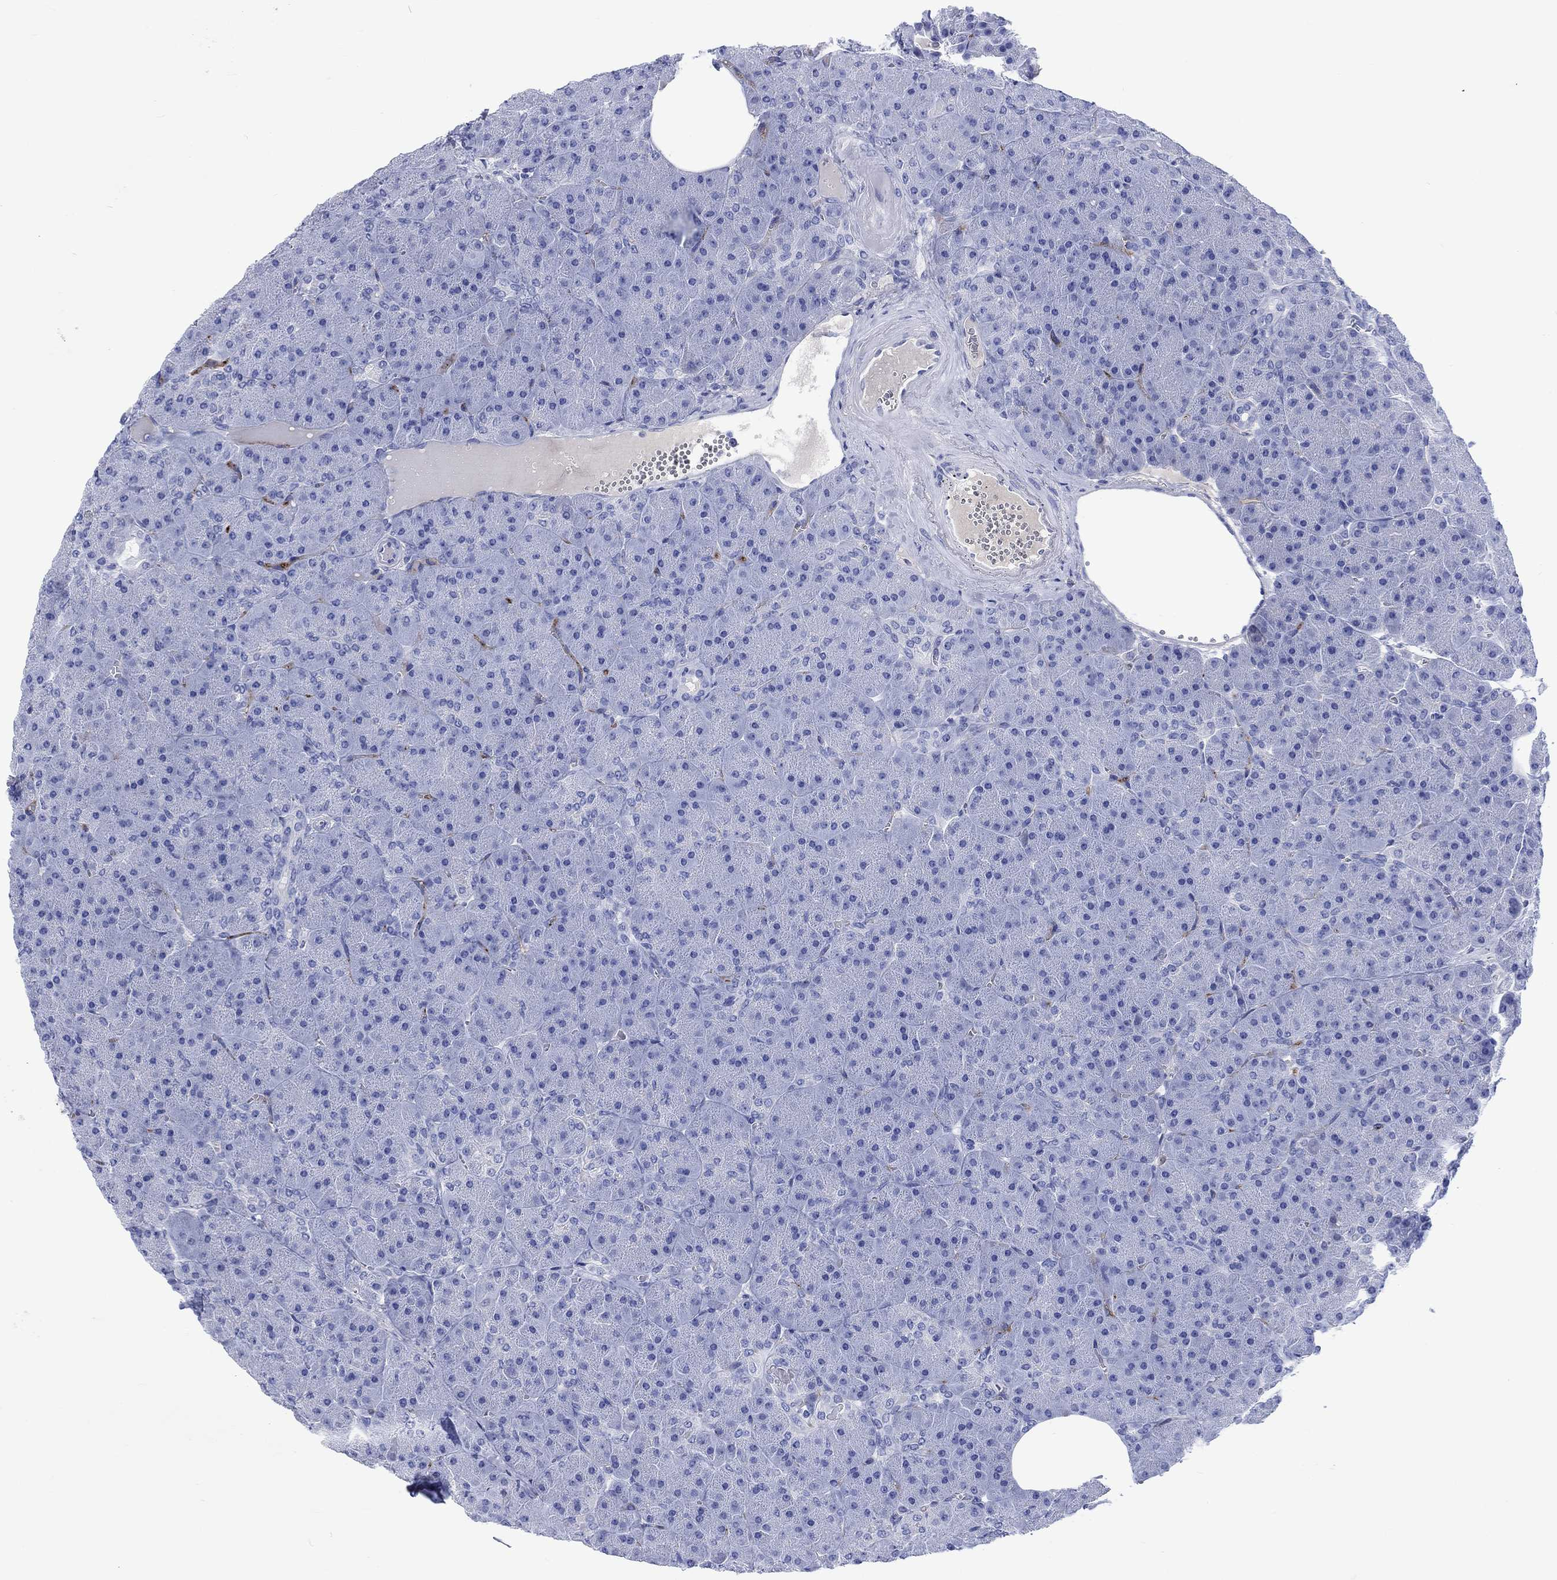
{"staining": {"intensity": "negative", "quantity": "none", "location": "none"}, "tissue": "pancreas", "cell_type": "Exocrine glandular cells", "image_type": "normal", "snomed": [{"axis": "morphology", "description": "Normal tissue, NOS"}, {"axis": "topography", "description": "Pancreas"}], "caption": "The image reveals no staining of exocrine glandular cells in benign pancreas. Brightfield microscopy of immunohistochemistry (IHC) stained with DAB (3,3'-diaminobenzidine) (brown) and hematoxylin (blue), captured at high magnification.", "gene": "CACNG3", "patient": {"sex": "male", "age": 61}}